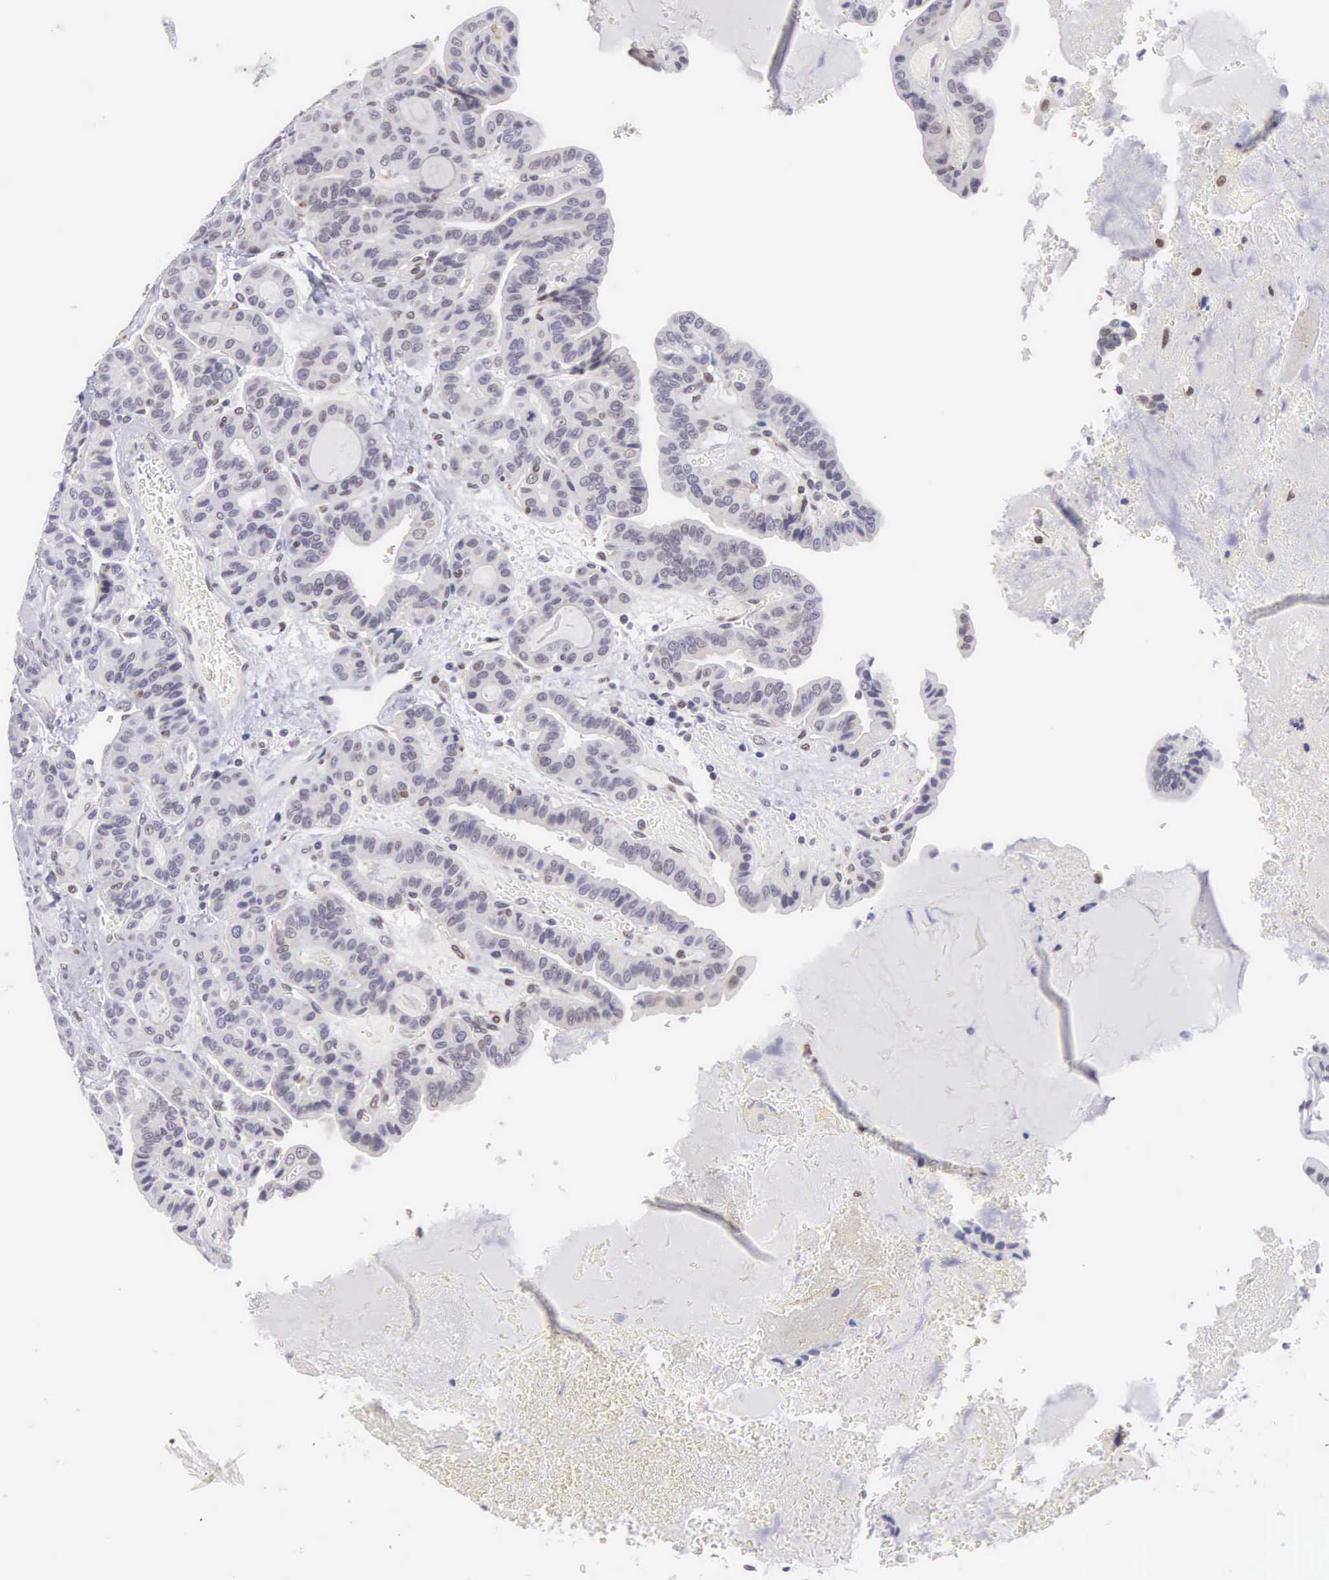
{"staining": {"intensity": "weak", "quantity": "<25%", "location": "nuclear"}, "tissue": "thyroid cancer", "cell_type": "Tumor cells", "image_type": "cancer", "snomed": [{"axis": "morphology", "description": "Papillary adenocarcinoma, NOS"}, {"axis": "topography", "description": "Thyroid gland"}], "caption": "Histopathology image shows no protein staining in tumor cells of thyroid papillary adenocarcinoma tissue.", "gene": "ETV6", "patient": {"sex": "male", "age": 87}}